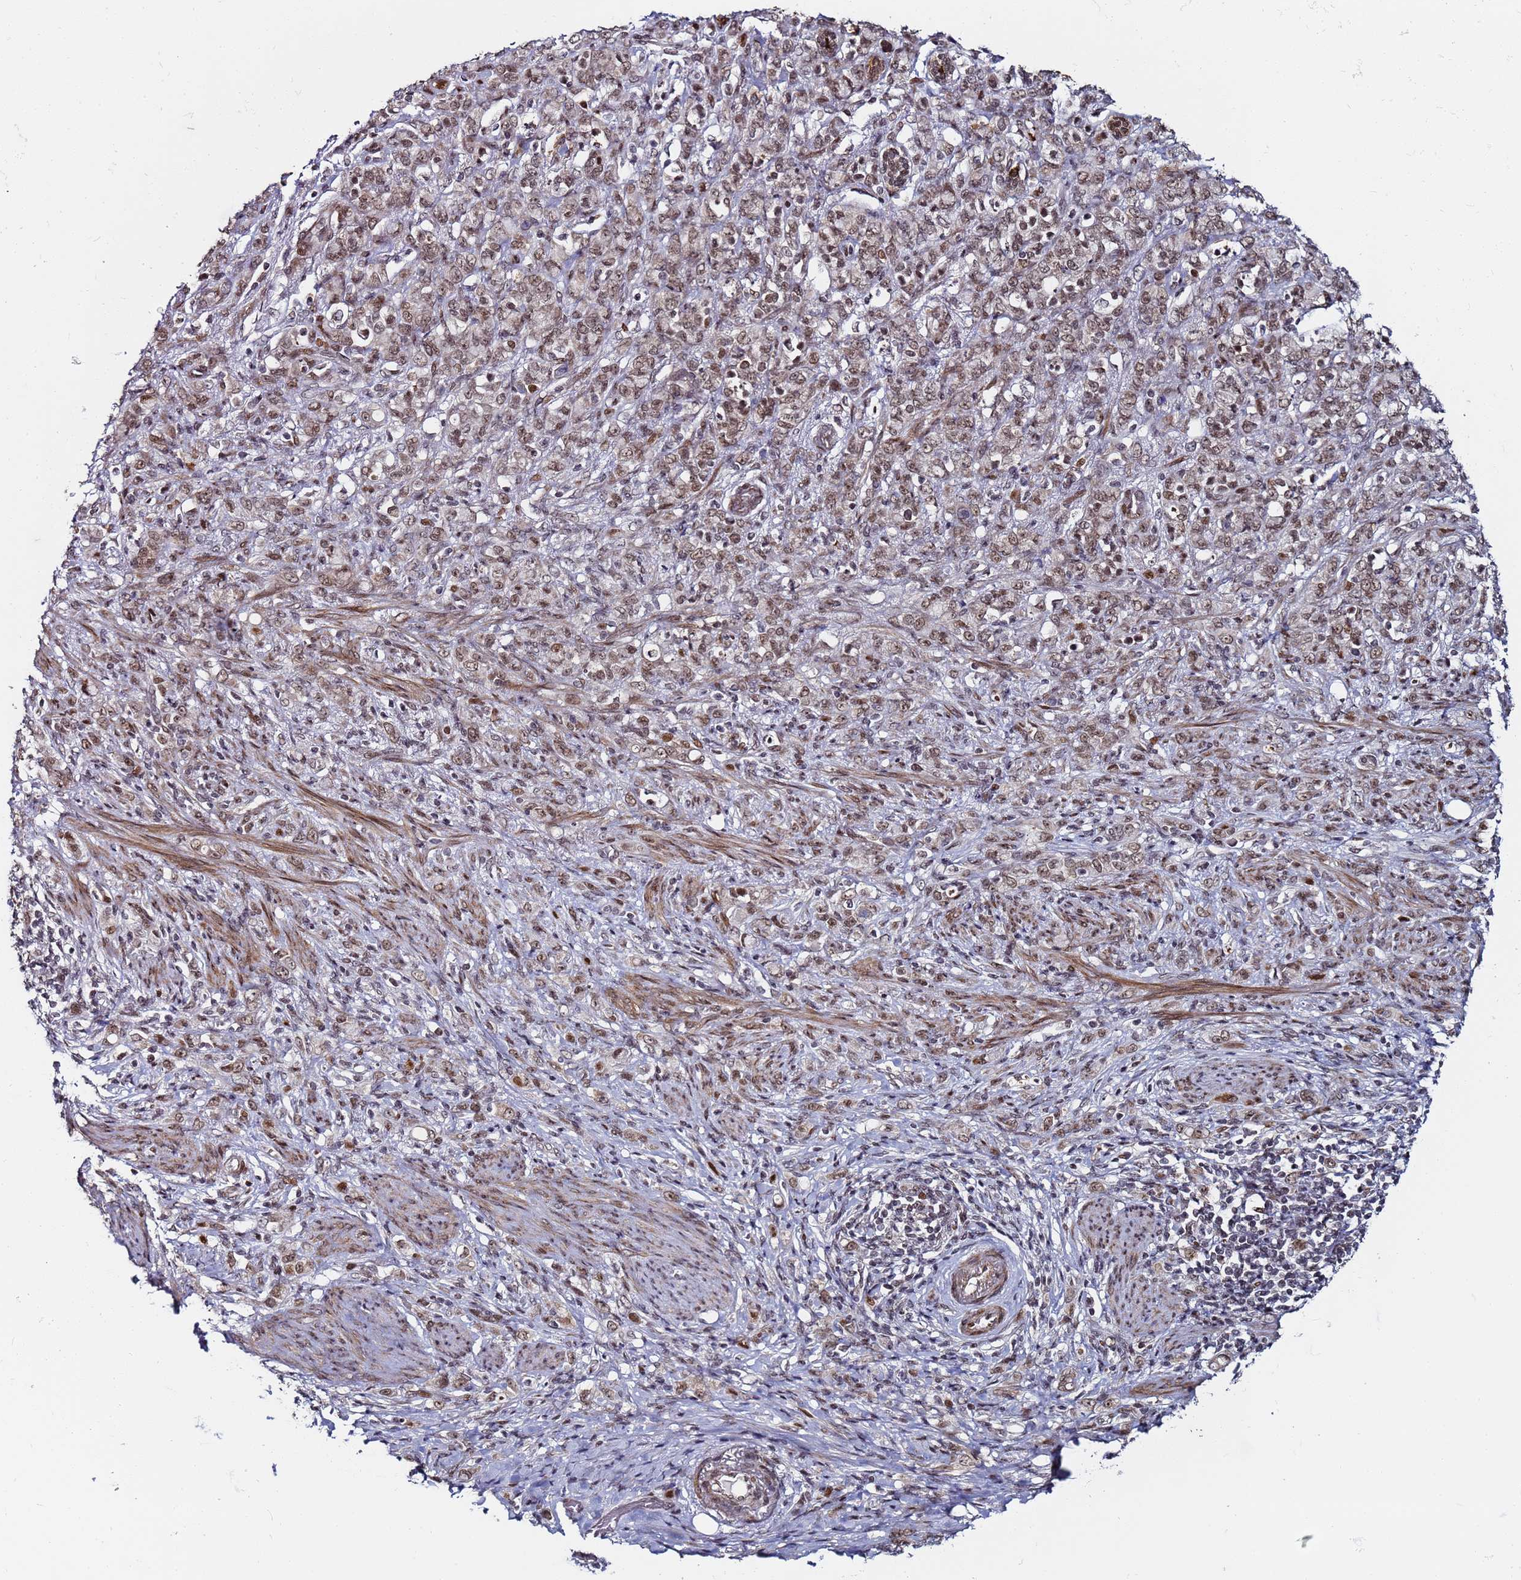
{"staining": {"intensity": "moderate", "quantity": ">75%", "location": "nuclear"}, "tissue": "stomach cancer", "cell_type": "Tumor cells", "image_type": "cancer", "snomed": [{"axis": "morphology", "description": "Adenocarcinoma, NOS"}, {"axis": "topography", "description": "Stomach"}], "caption": "Stomach cancer (adenocarcinoma) stained with a brown dye shows moderate nuclear positive positivity in approximately >75% of tumor cells.", "gene": "PPM1H", "patient": {"sex": "female", "age": 79}}